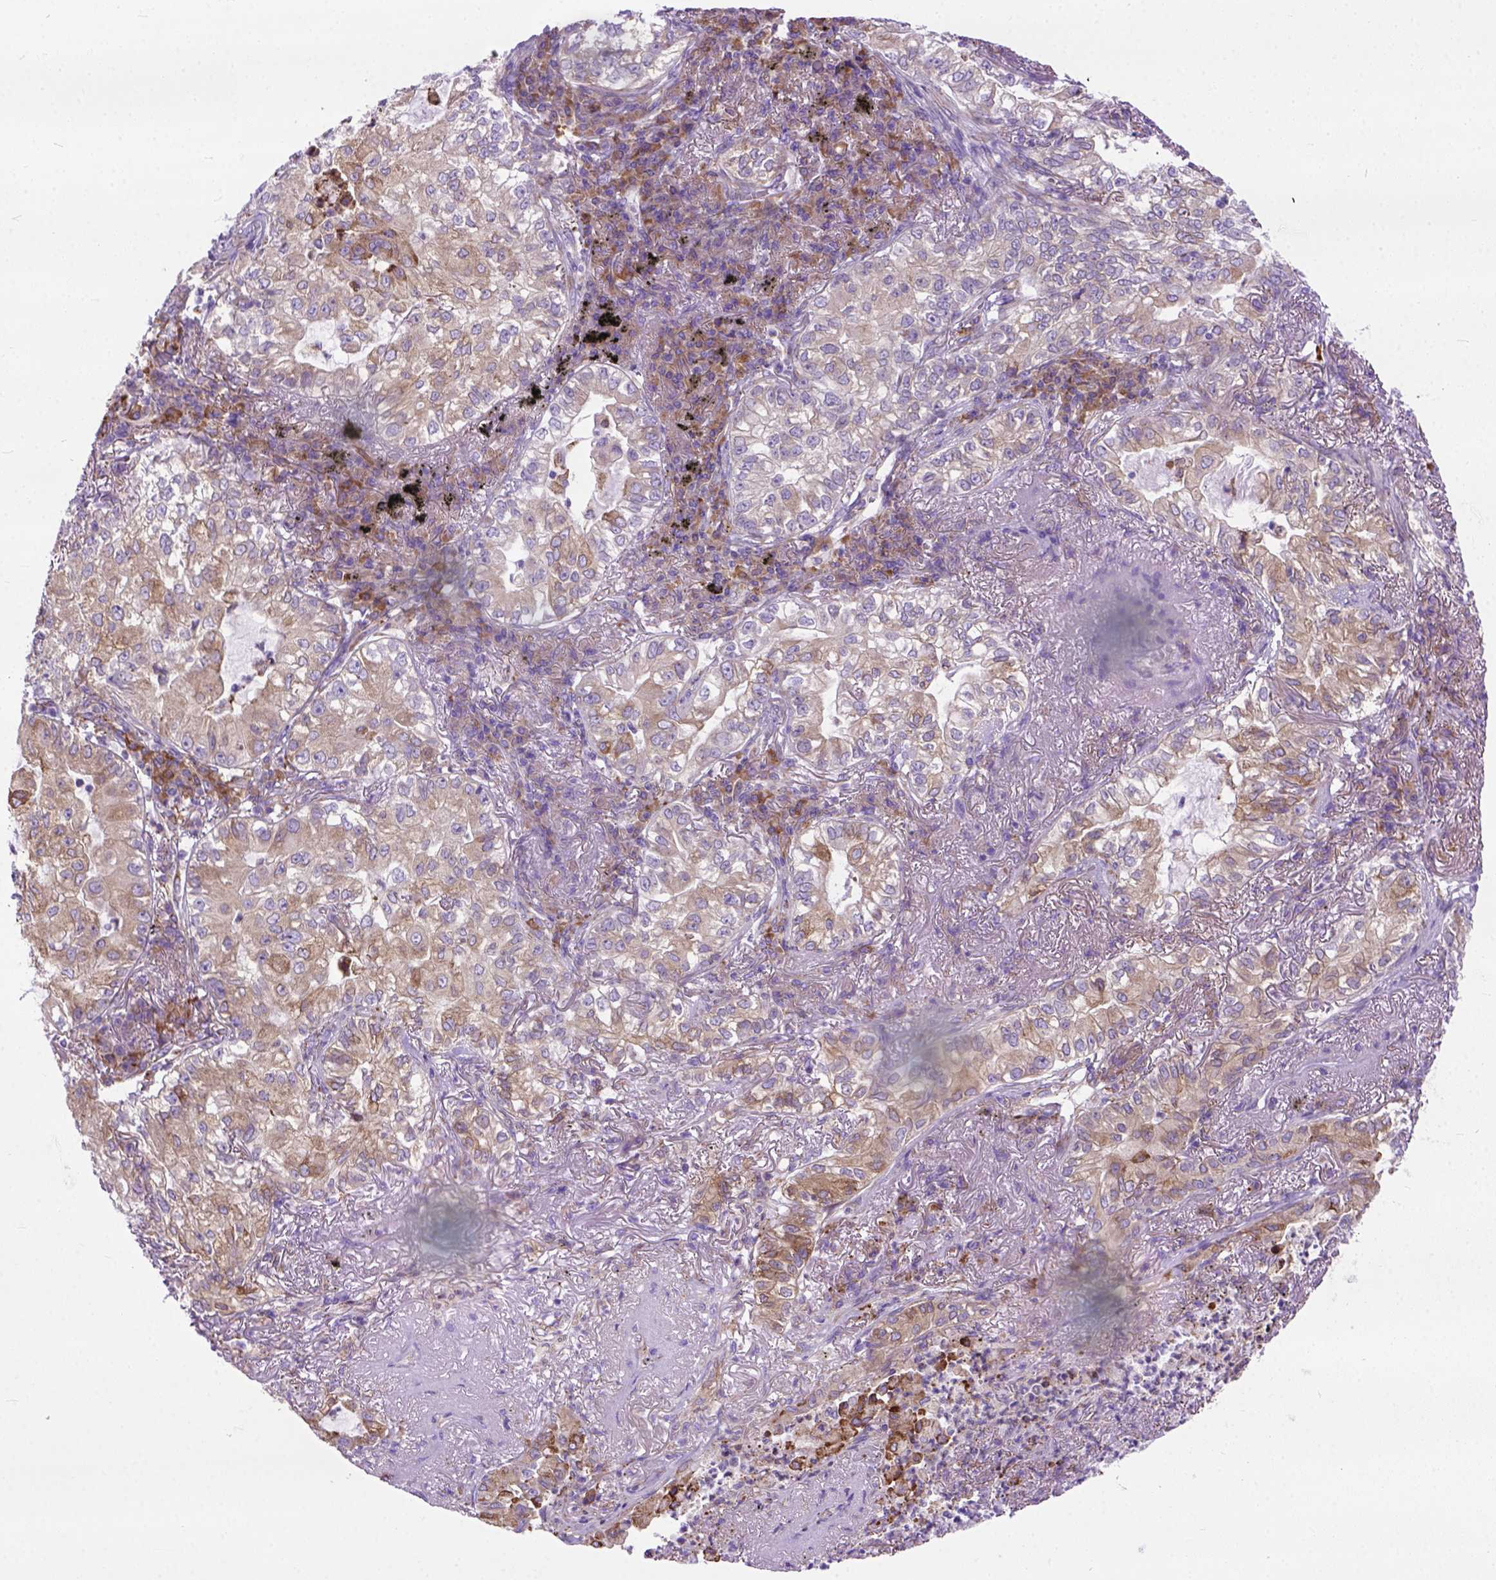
{"staining": {"intensity": "moderate", "quantity": ">75%", "location": "cytoplasmic/membranous"}, "tissue": "lung cancer", "cell_type": "Tumor cells", "image_type": "cancer", "snomed": [{"axis": "morphology", "description": "Adenocarcinoma, NOS"}, {"axis": "topography", "description": "Lung"}], "caption": "Immunohistochemical staining of lung cancer reveals medium levels of moderate cytoplasmic/membranous expression in approximately >75% of tumor cells.", "gene": "PLK4", "patient": {"sex": "female", "age": 73}}